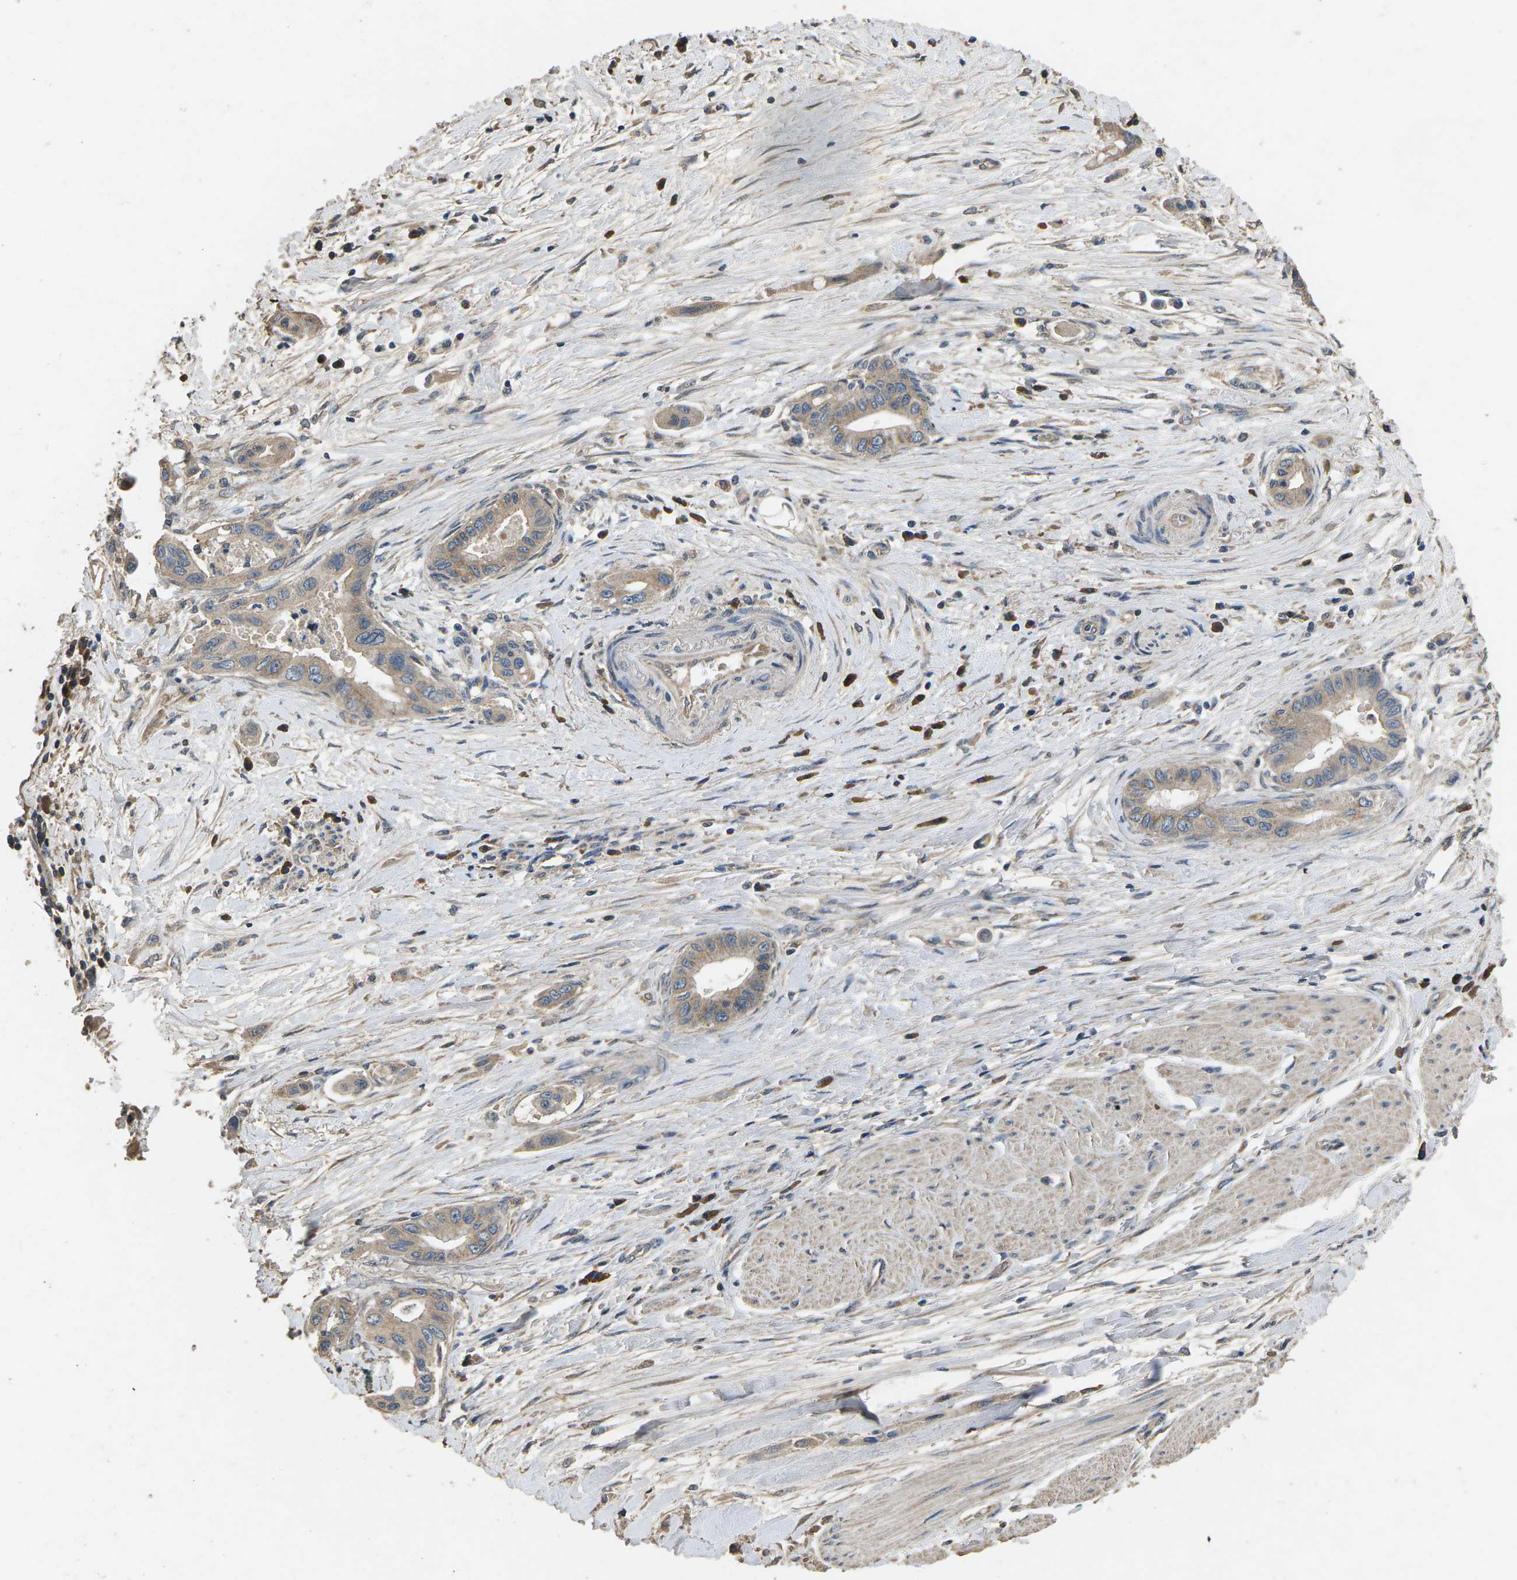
{"staining": {"intensity": "weak", "quantity": "<25%", "location": "cytoplasmic/membranous"}, "tissue": "pancreatic cancer", "cell_type": "Tumor cells", "image_type": "cancer", "snomed": [{"axis": "morphology", "description": "Adenocarcinoma, NOS"}, {"axis": "topography", "description": "Pancreas"}], "caption": "An immunohistochemistry (IHC) photomicrograph of pancreatic cancer is shown. There is no staining in tumor cells of pancreatic cancer.", "gene": "B4GAT1", "patient": {"sex": "female", "age": 73}}